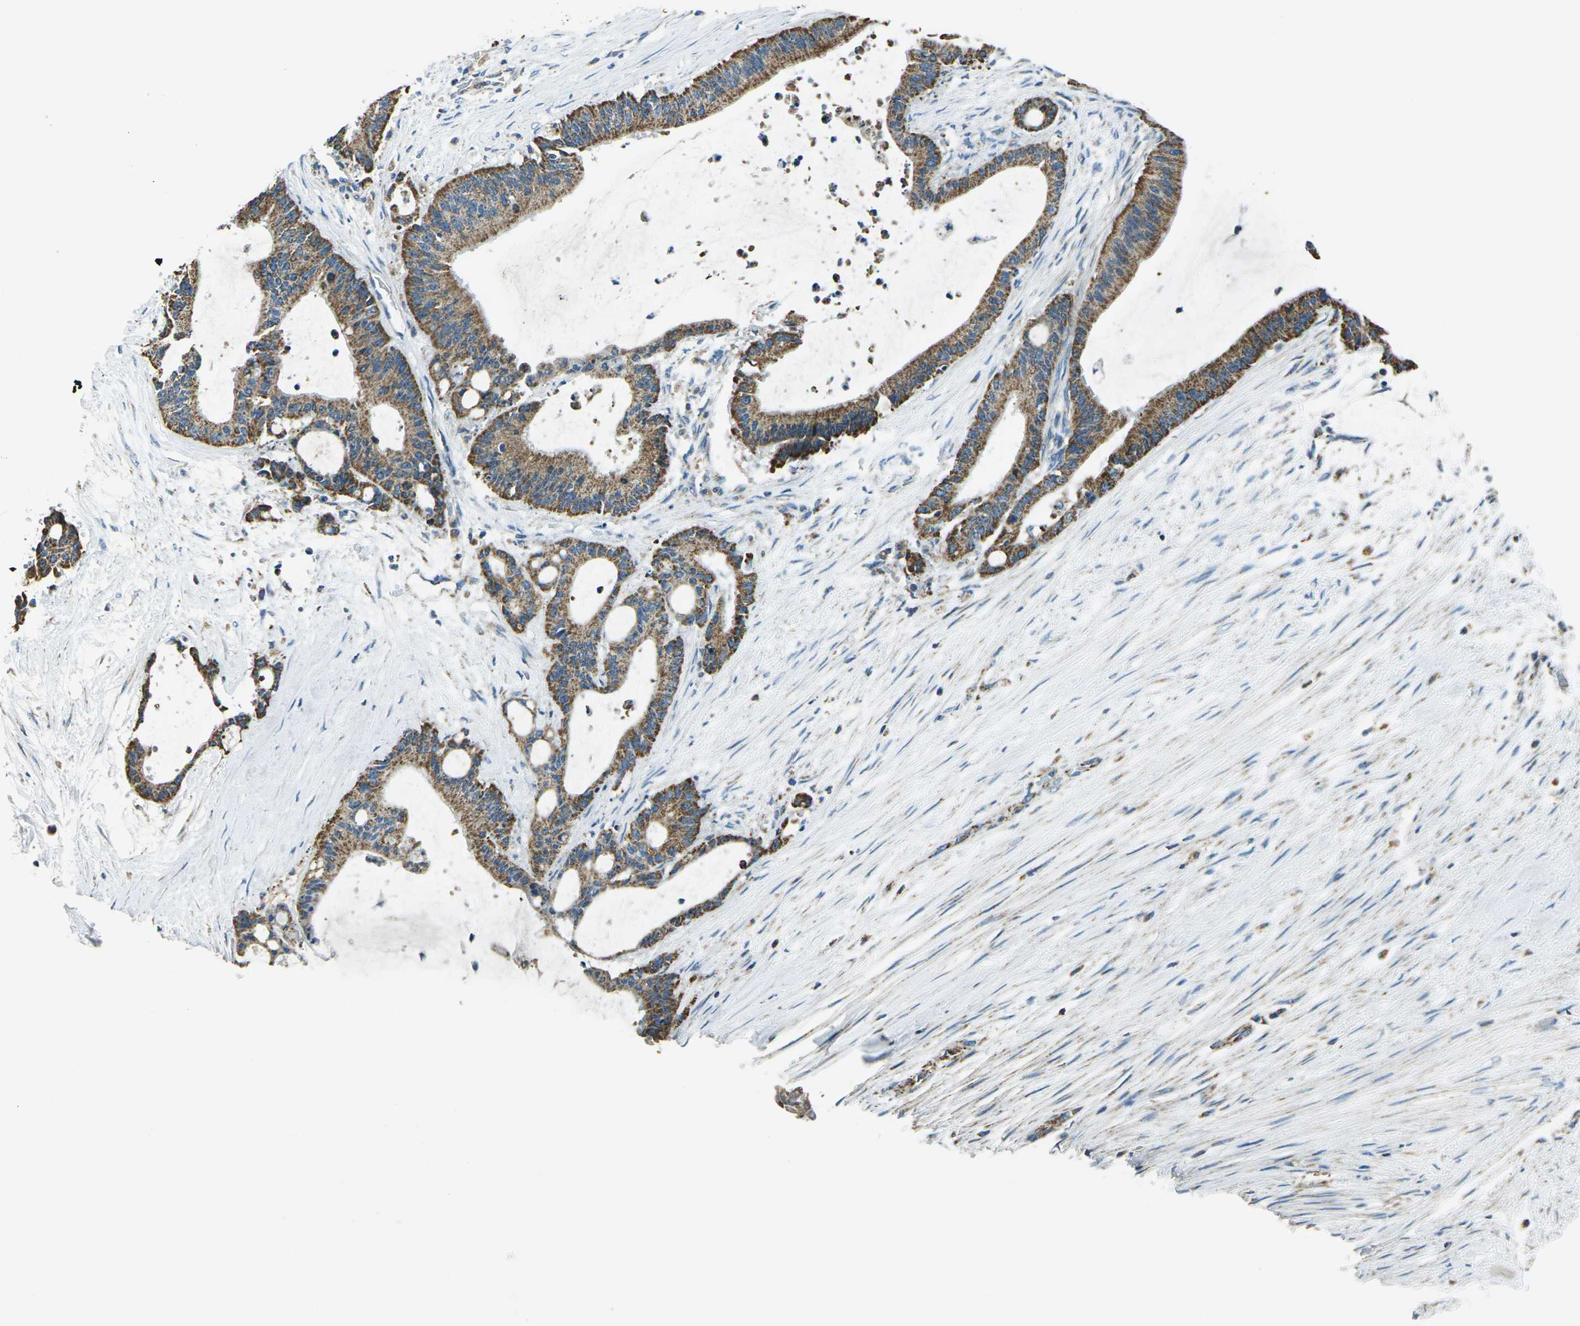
{"staining": {"intensity": "moderate", "quantity": ">75%", "location": "cytoplasmic/membranous"}, "tissue": "liver cancer", "cell_type": "Tumor cells", "image_type": "cancer", "snomed": [{"axis": "morphology", "description": "Cholangiocarcinoma"}, {"axis": "topography", "description": "Liver"}], "caption": "Moderate cytoplasmic/membranous staining for a protein is seen in approximately >75% of tumor cells of cholangiocarcinoma (liver) using immunohistochemistry (IHC).", "gene": "IRF3", "patient": {"sex": "female", "age": 73}}